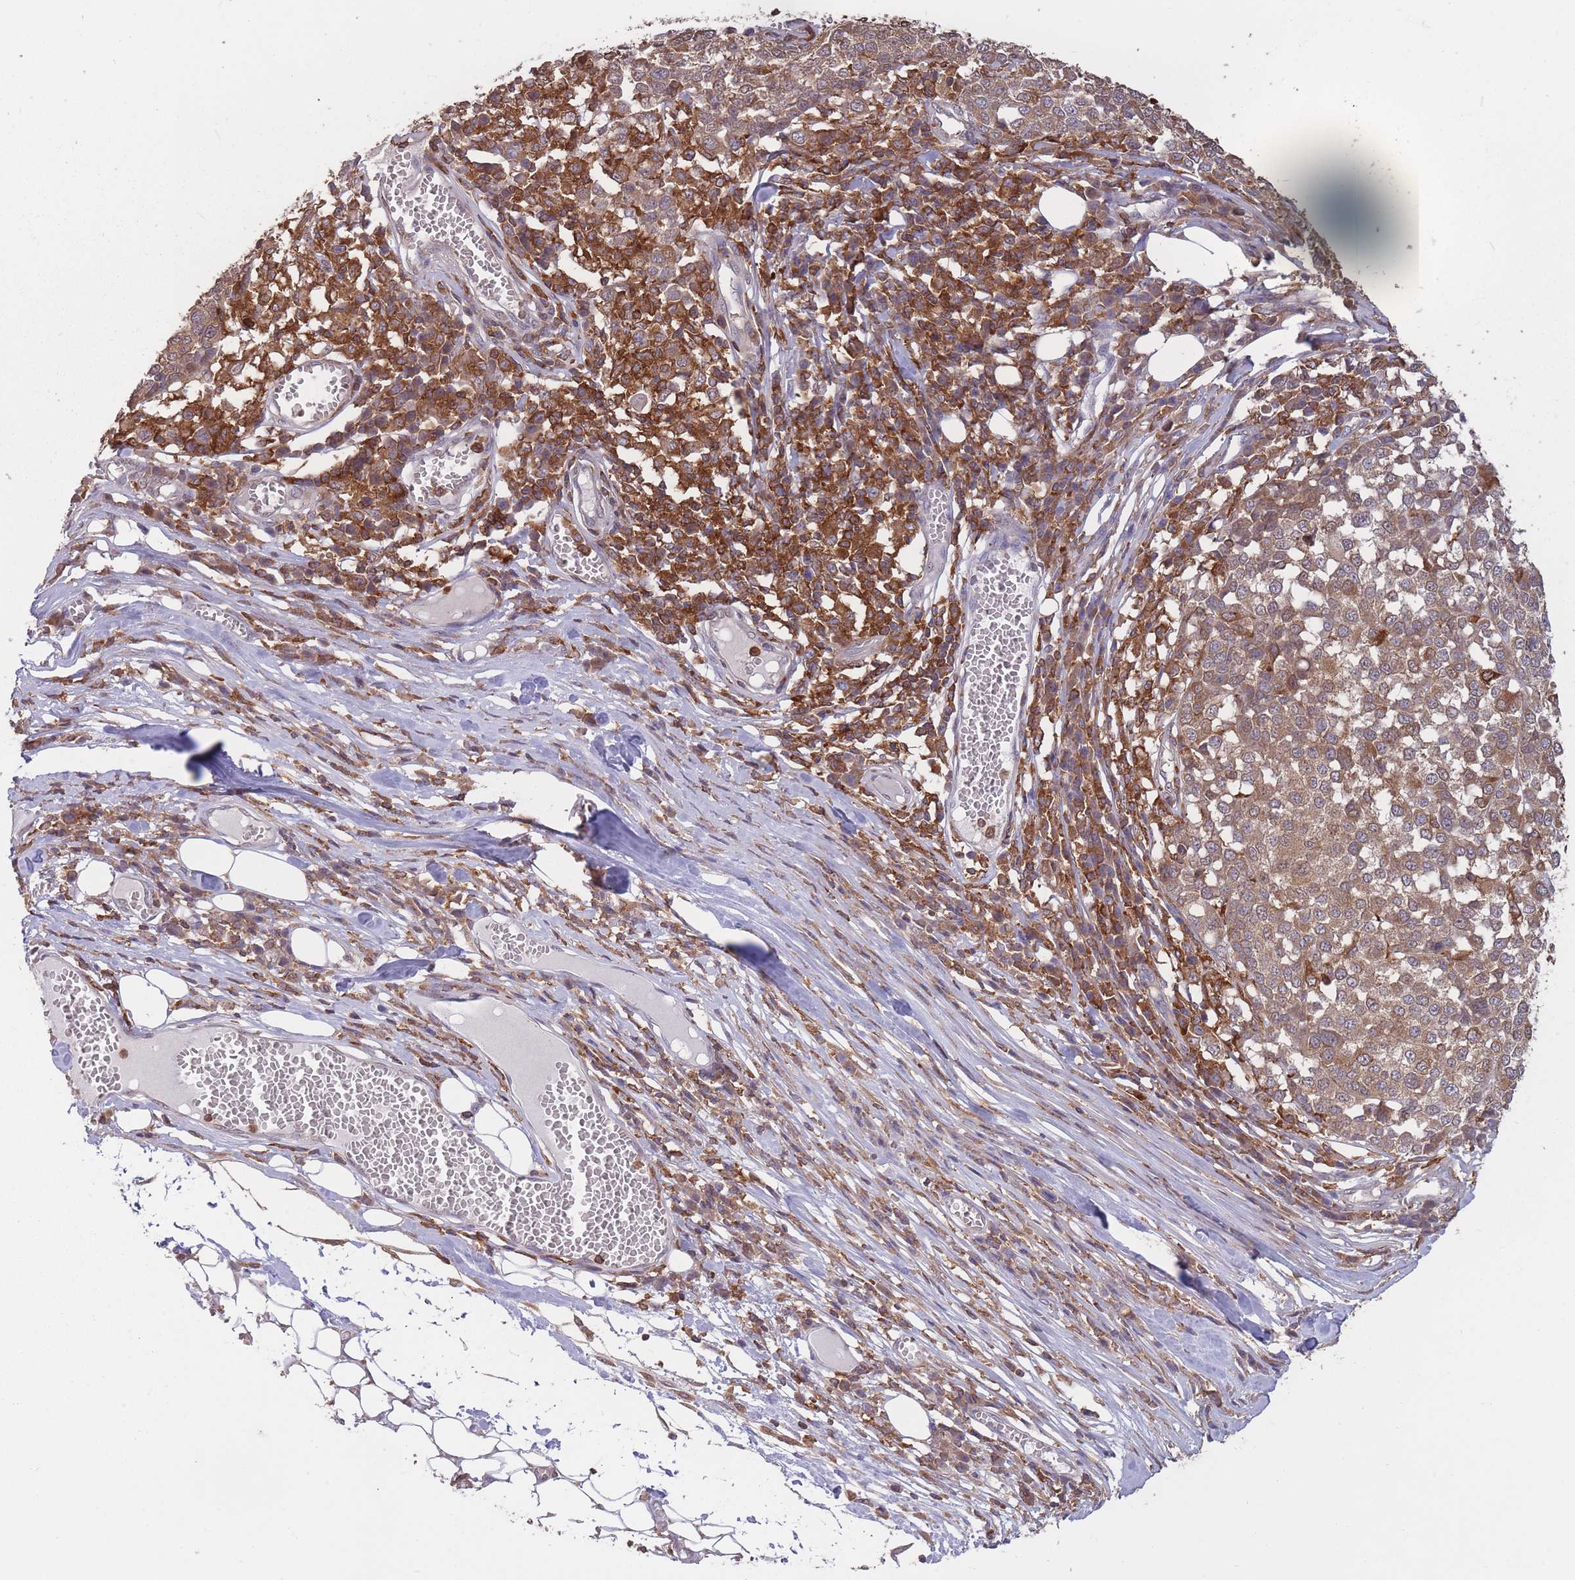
{"staining": {"intensity": "moderate", "quantity": ">75%", "location": "cytoplasmic/membranous"}, "tissue": "melanoma", "cell_type": "Tumor cells", "image_type": "cancer", "snomed": [{"axis": "morphology", "description": "Malignant melanoma, Metastatic site"}, {"axis": "topography", "description": "Lymph node"}], "caption": "Immunohistochemistry staining of malignant melanoma (metastatic site), which shows medium levels of moderate cytoplasmic/membranous expression in approximately >75% of tumor cells indicating moderate cytoplasmic/membranous protein staining. The staining was performed using DAB (3,3'-diaminobenzidine) (brown) for protein detection and nuclei were counterstained in hematoxylin (blue).", "gene": "GMIP", "patient": {"sex": "male", "age": 44}}